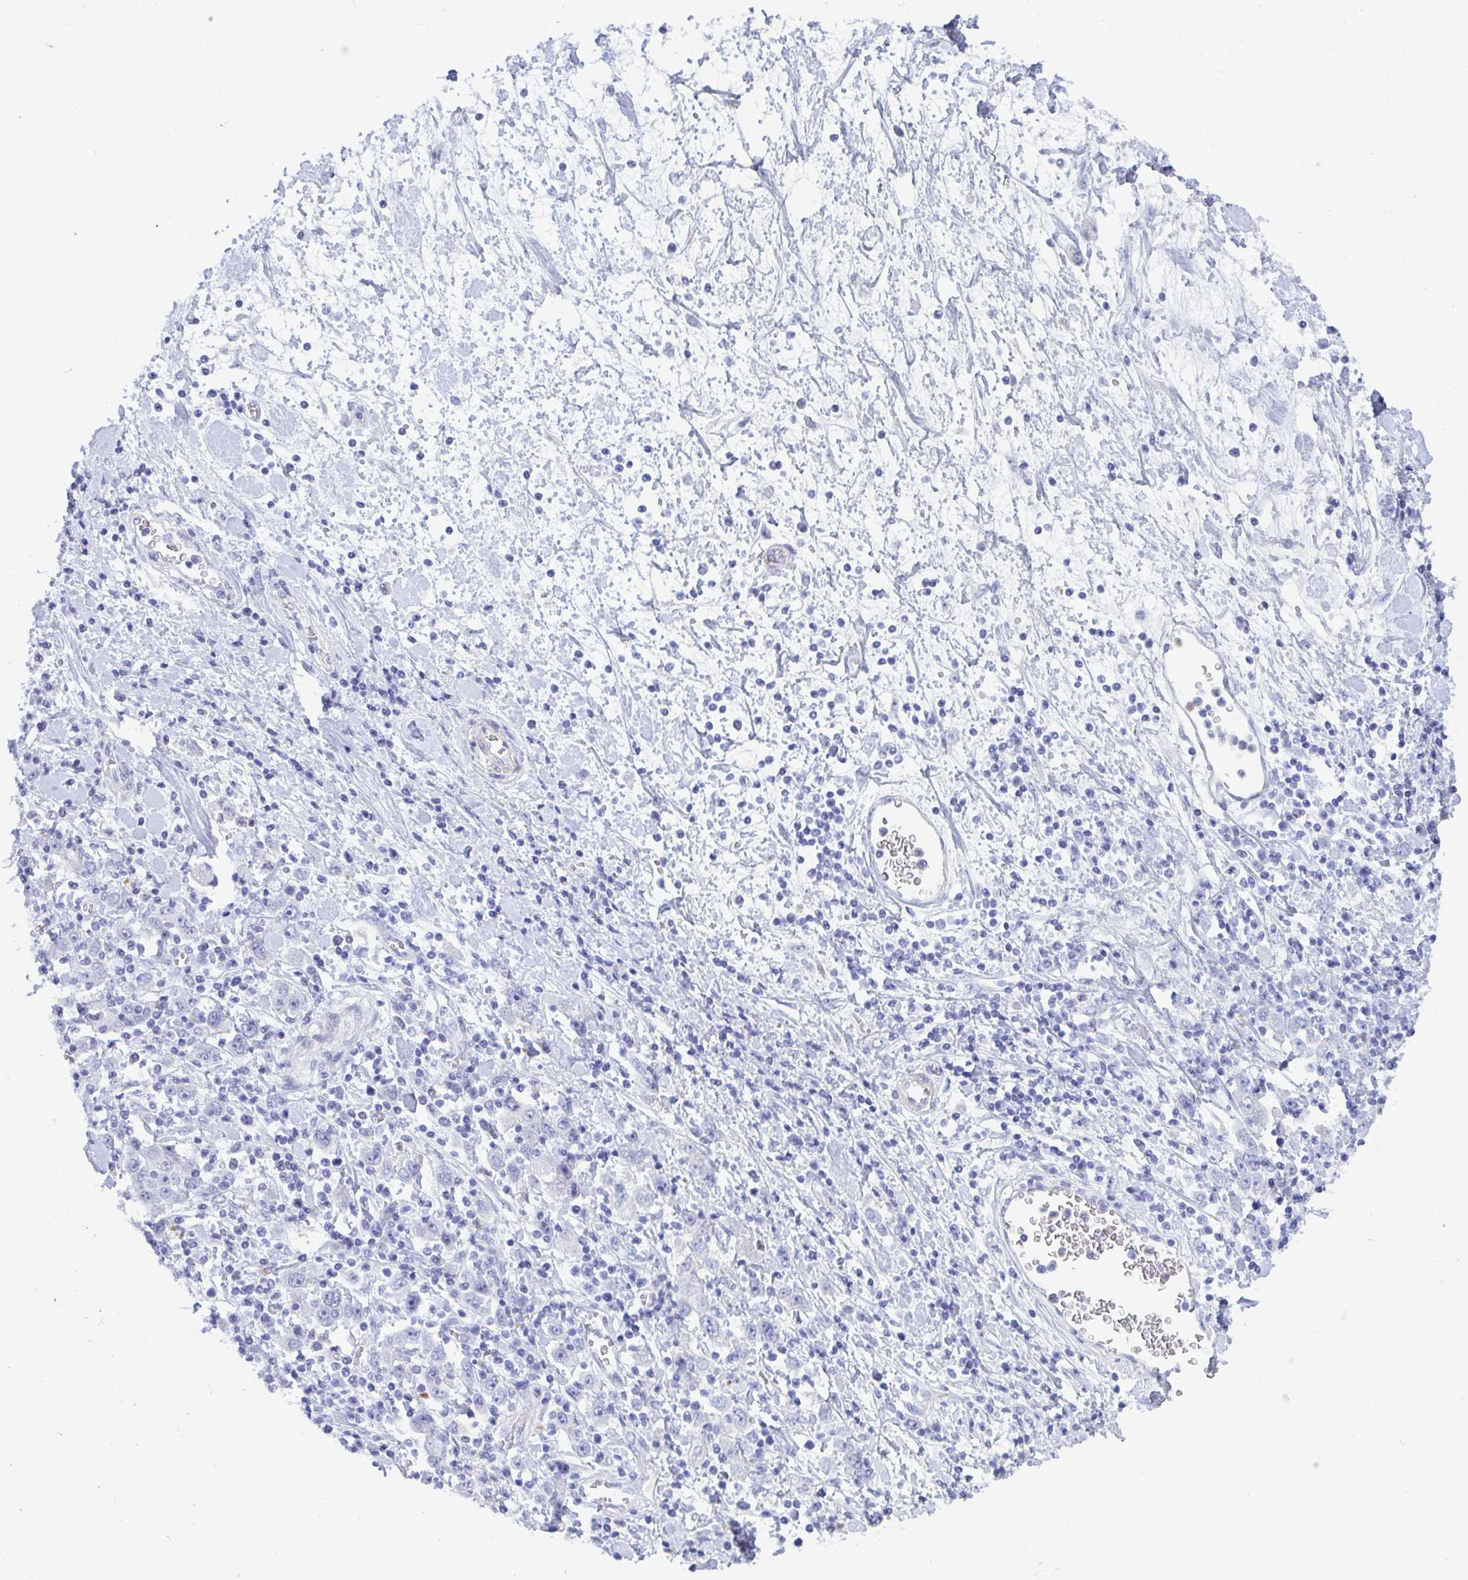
{"staining": {"intensity": "negative", "quantity": "none", "location": "none"}, "tissue": "stomach cancer", "cell_type": "Tumor cells", "image_type": "cancer", "snomed": [{"axis": "morphology", "description": "Normal tissue, NOS"}, {"axis": "morphology", "description": "Adenocarcinoma, NOS"}, {"axis": "topography", "description": "Stomach, upper"}, {"axis": "topography", "description": "Stomach"}], "caption": "Immunohistochemistry (IHC) micrograph of stomach adenocarcinoma stained for a protein (brown), which shows no expression in tumor cells.", "gene": "CEP170B", "patient": {"sex": "male", "age": 59}}